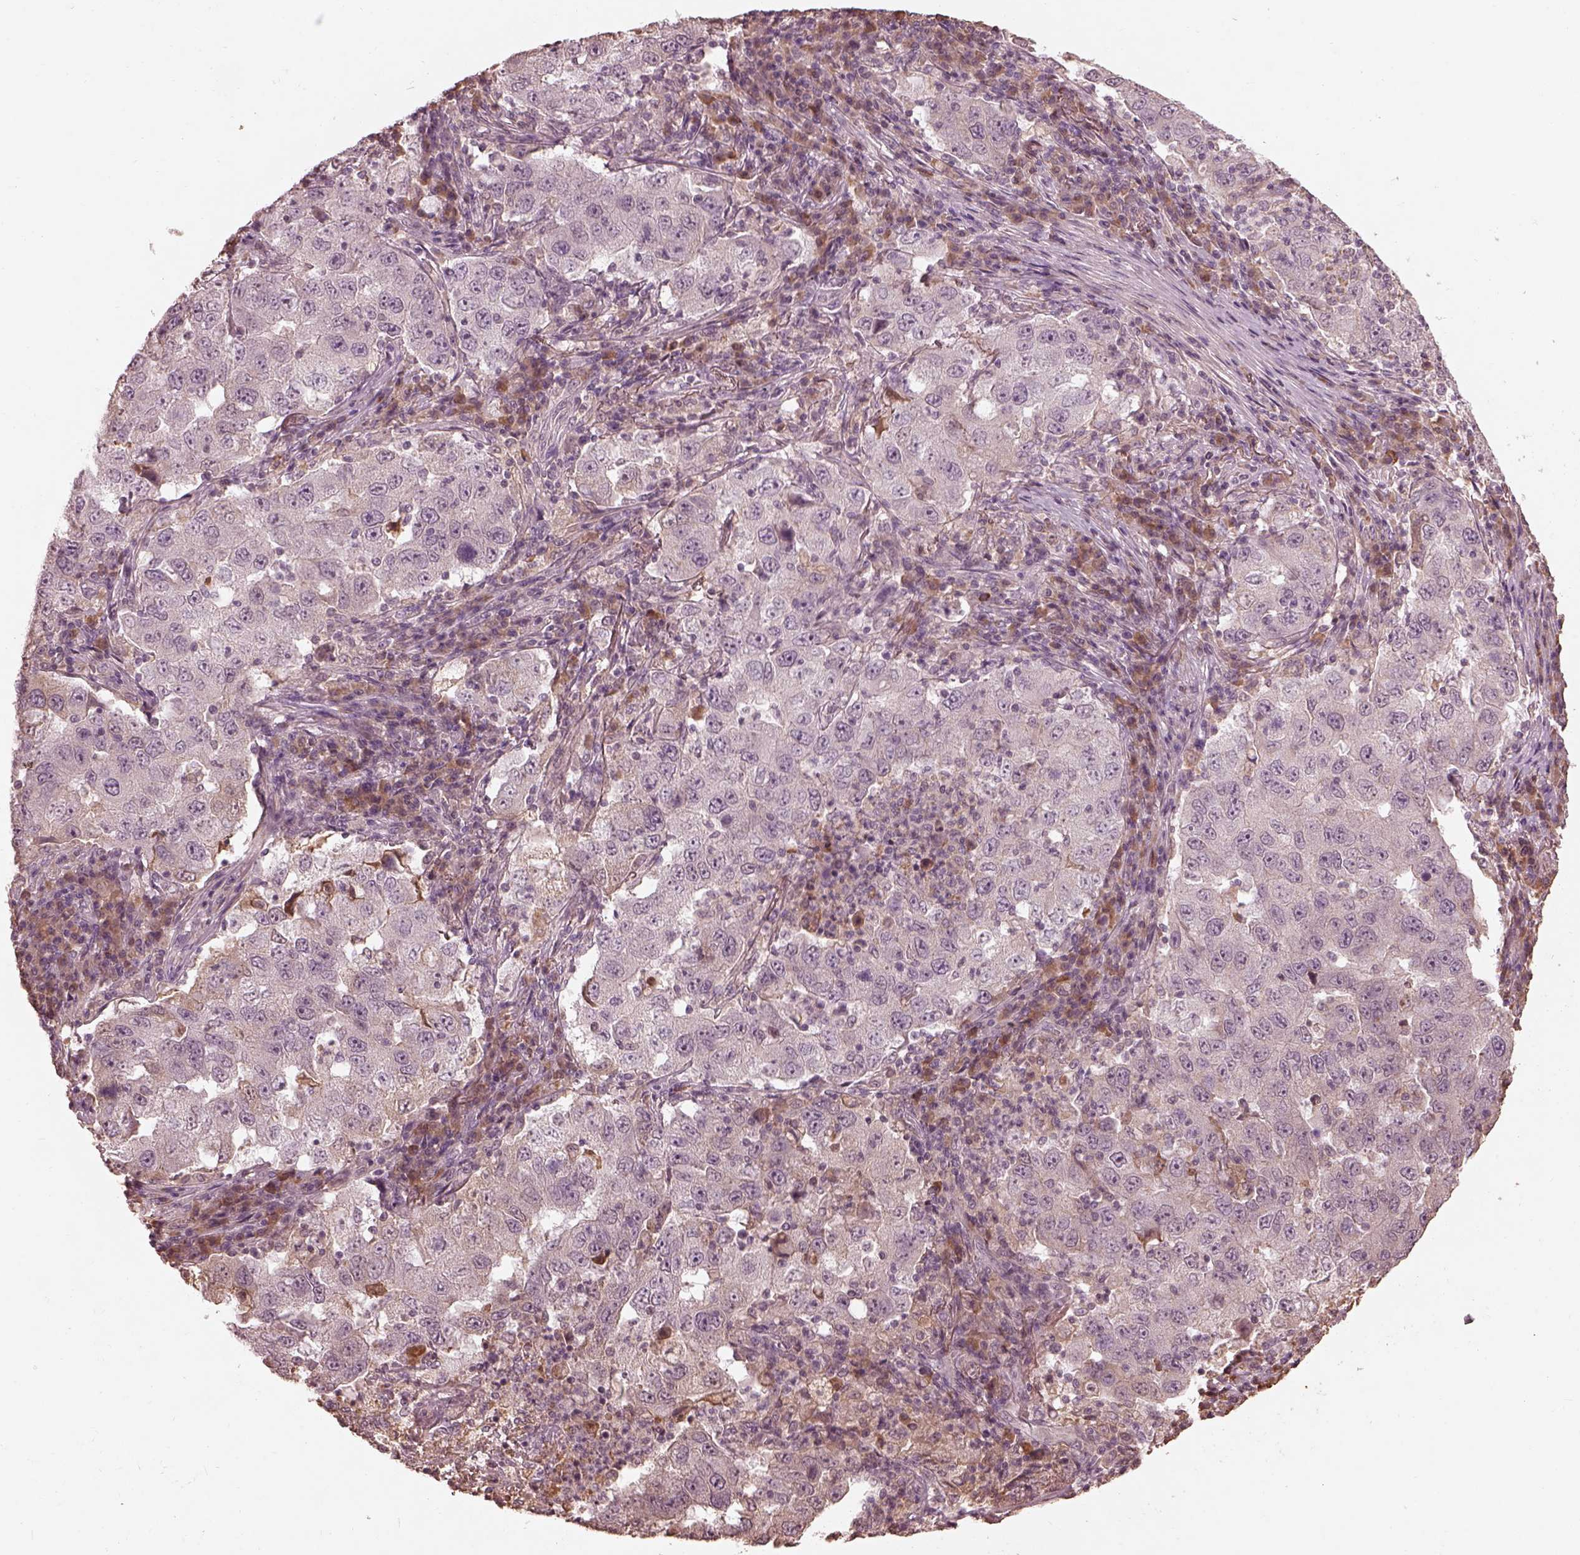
{"staining": {"intensity": "negative", "quantity": "none", "location": "none"}, "tissue": "lung cancer", "cell_type": "Tumor cells", "image_type": "cancer", "snomed": [{"axis": "morphology", "description": "Adenocarcinoma, NOS"}, {"axis": "topography", "description": "Lung"}], "caption": "The micrograph reveals no staining of tumor cells in adenocarcinoma (lung).", "gene": "CALR3", "patient": {"sex": "male", "age": 73}}